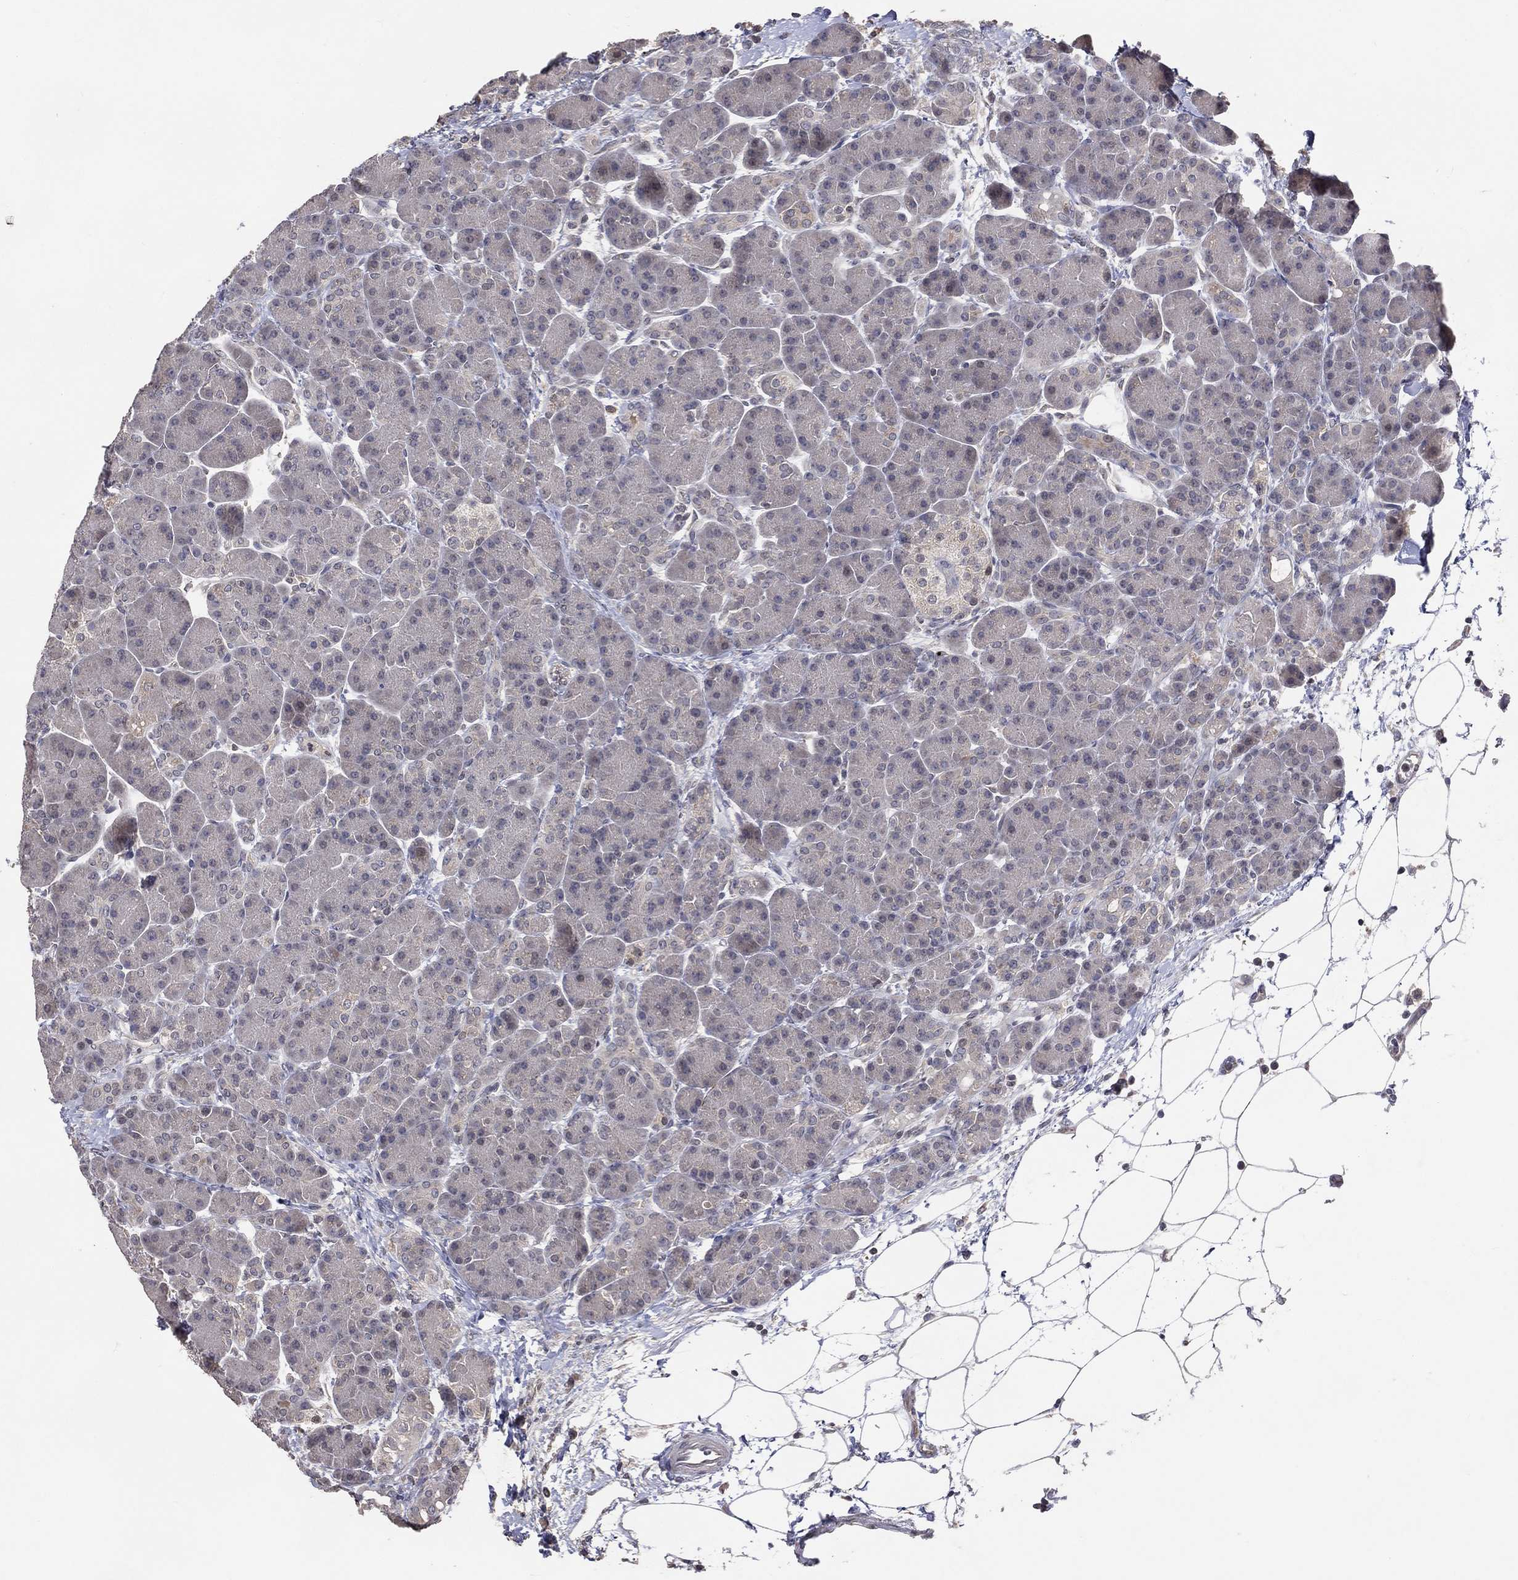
{"staining": {"intensity": "negative", "quantity": "none", "location": "none"}, "tissue": "pancreas", "cell_type": "Exocrine glandular cells", "image_type": "normal", "snomed": [{"axis": "morphology", "description": "Normal tissue, NOS"}, {"axis": "topography", "description": "Pancreas"}], "caption": "DAB immunohistochemical staining of normal pancreas shows no significant expression in exocrine glandular cells. (Immunohistochemistry, brightfield microscopy, high magnification).", "gene": "DNAH7", "patient": {"sex": "female", "age": 63}}